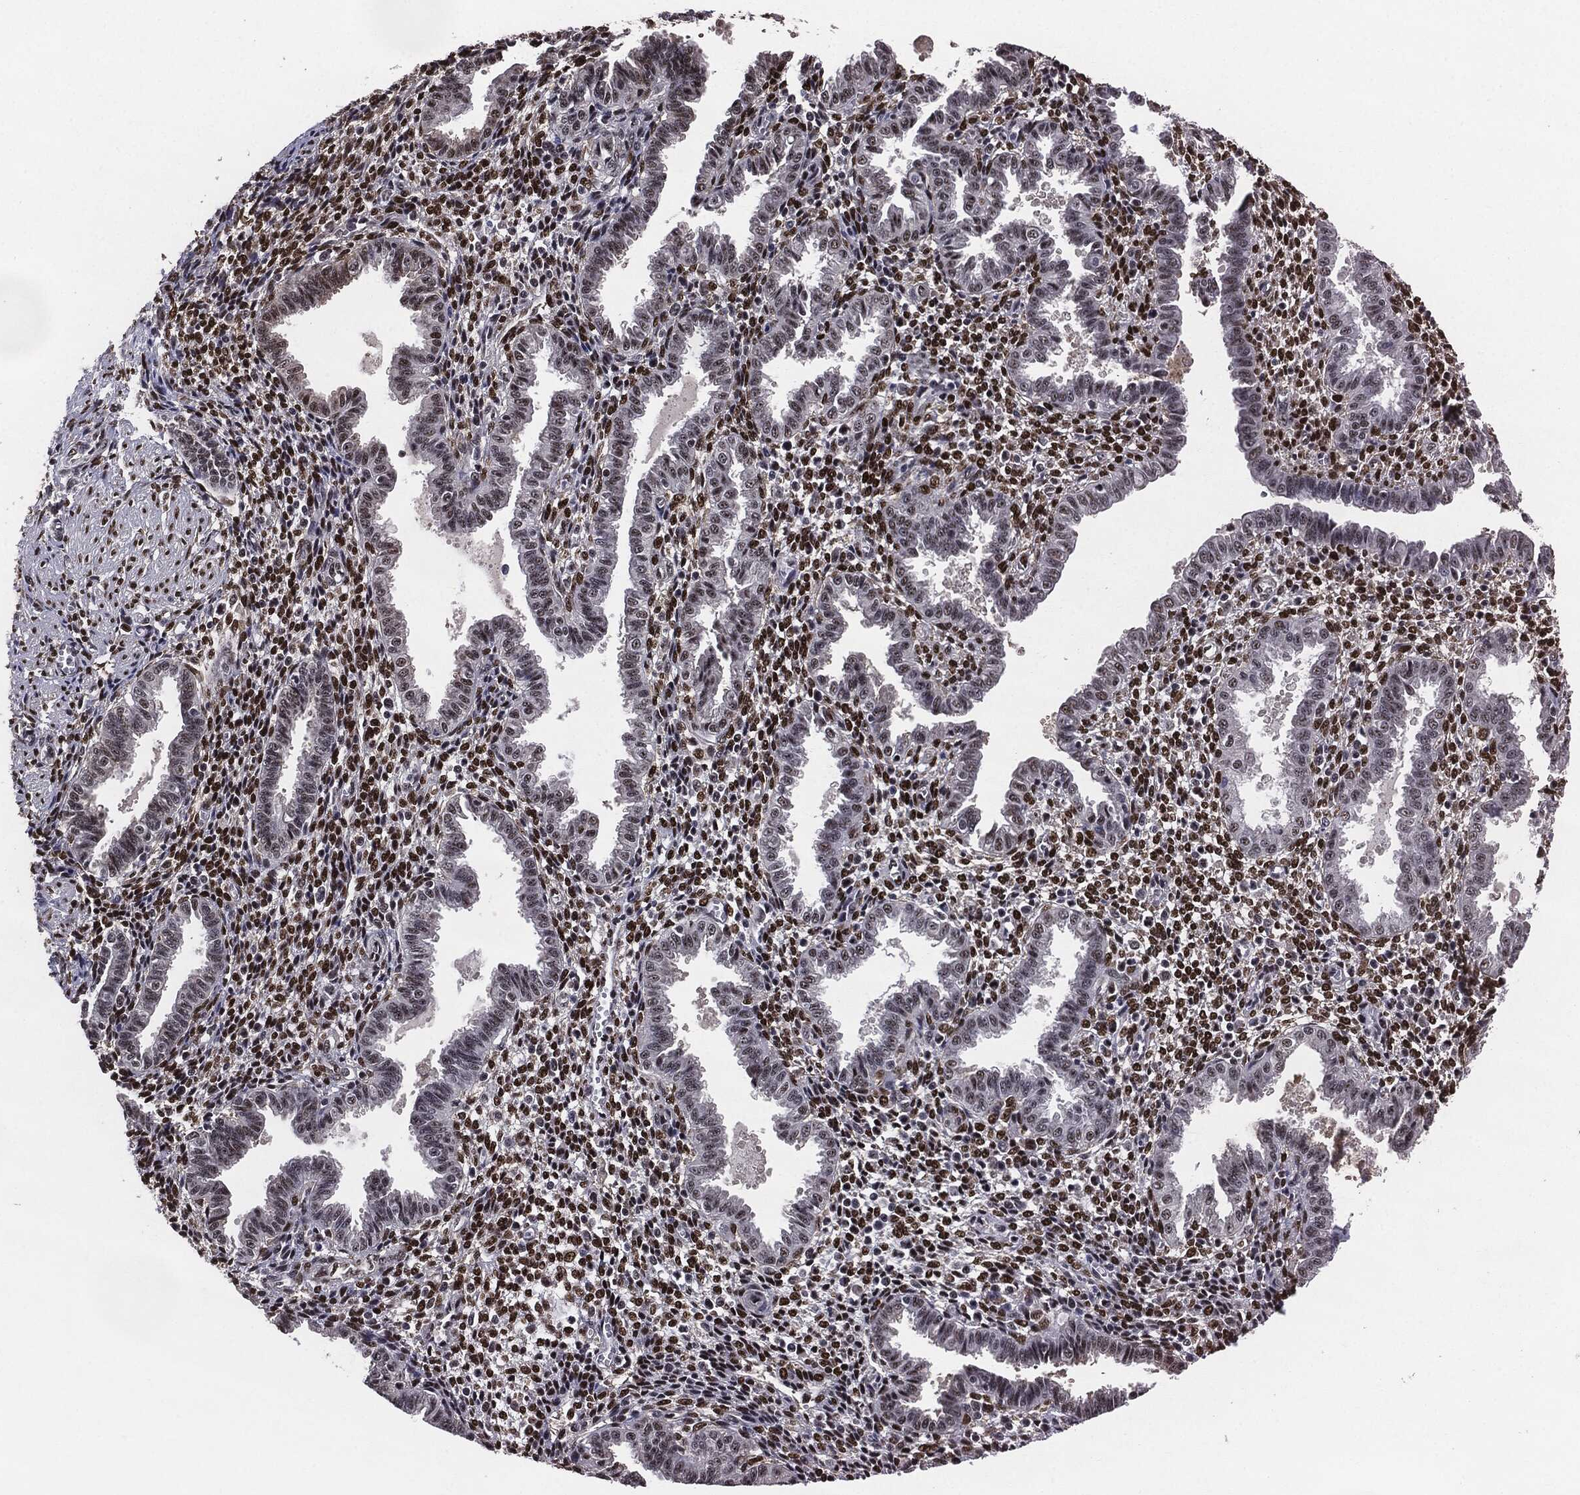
{"staining": {"intensity": "strong", "quantity": "25%-75%", "location": "nuclear"}, "tissue": "endometrium", "cell_type": "Cells in endometrial stroma", "image_type": "normal", "snomed": [{"axis": "morphology", "description": "Normal tissue, NOS"}, {"axis": "topography", "description": "Endometrium"}], "caption": "Immunohistochemistry image of benign human endometrium stained for a protein (brown), which shows high levels of strong nuclear expression in approximately 25%-75% of cells in endometrial stroma.", "gene": "JUN", "patient": {"sex": "female", "age": 37}}